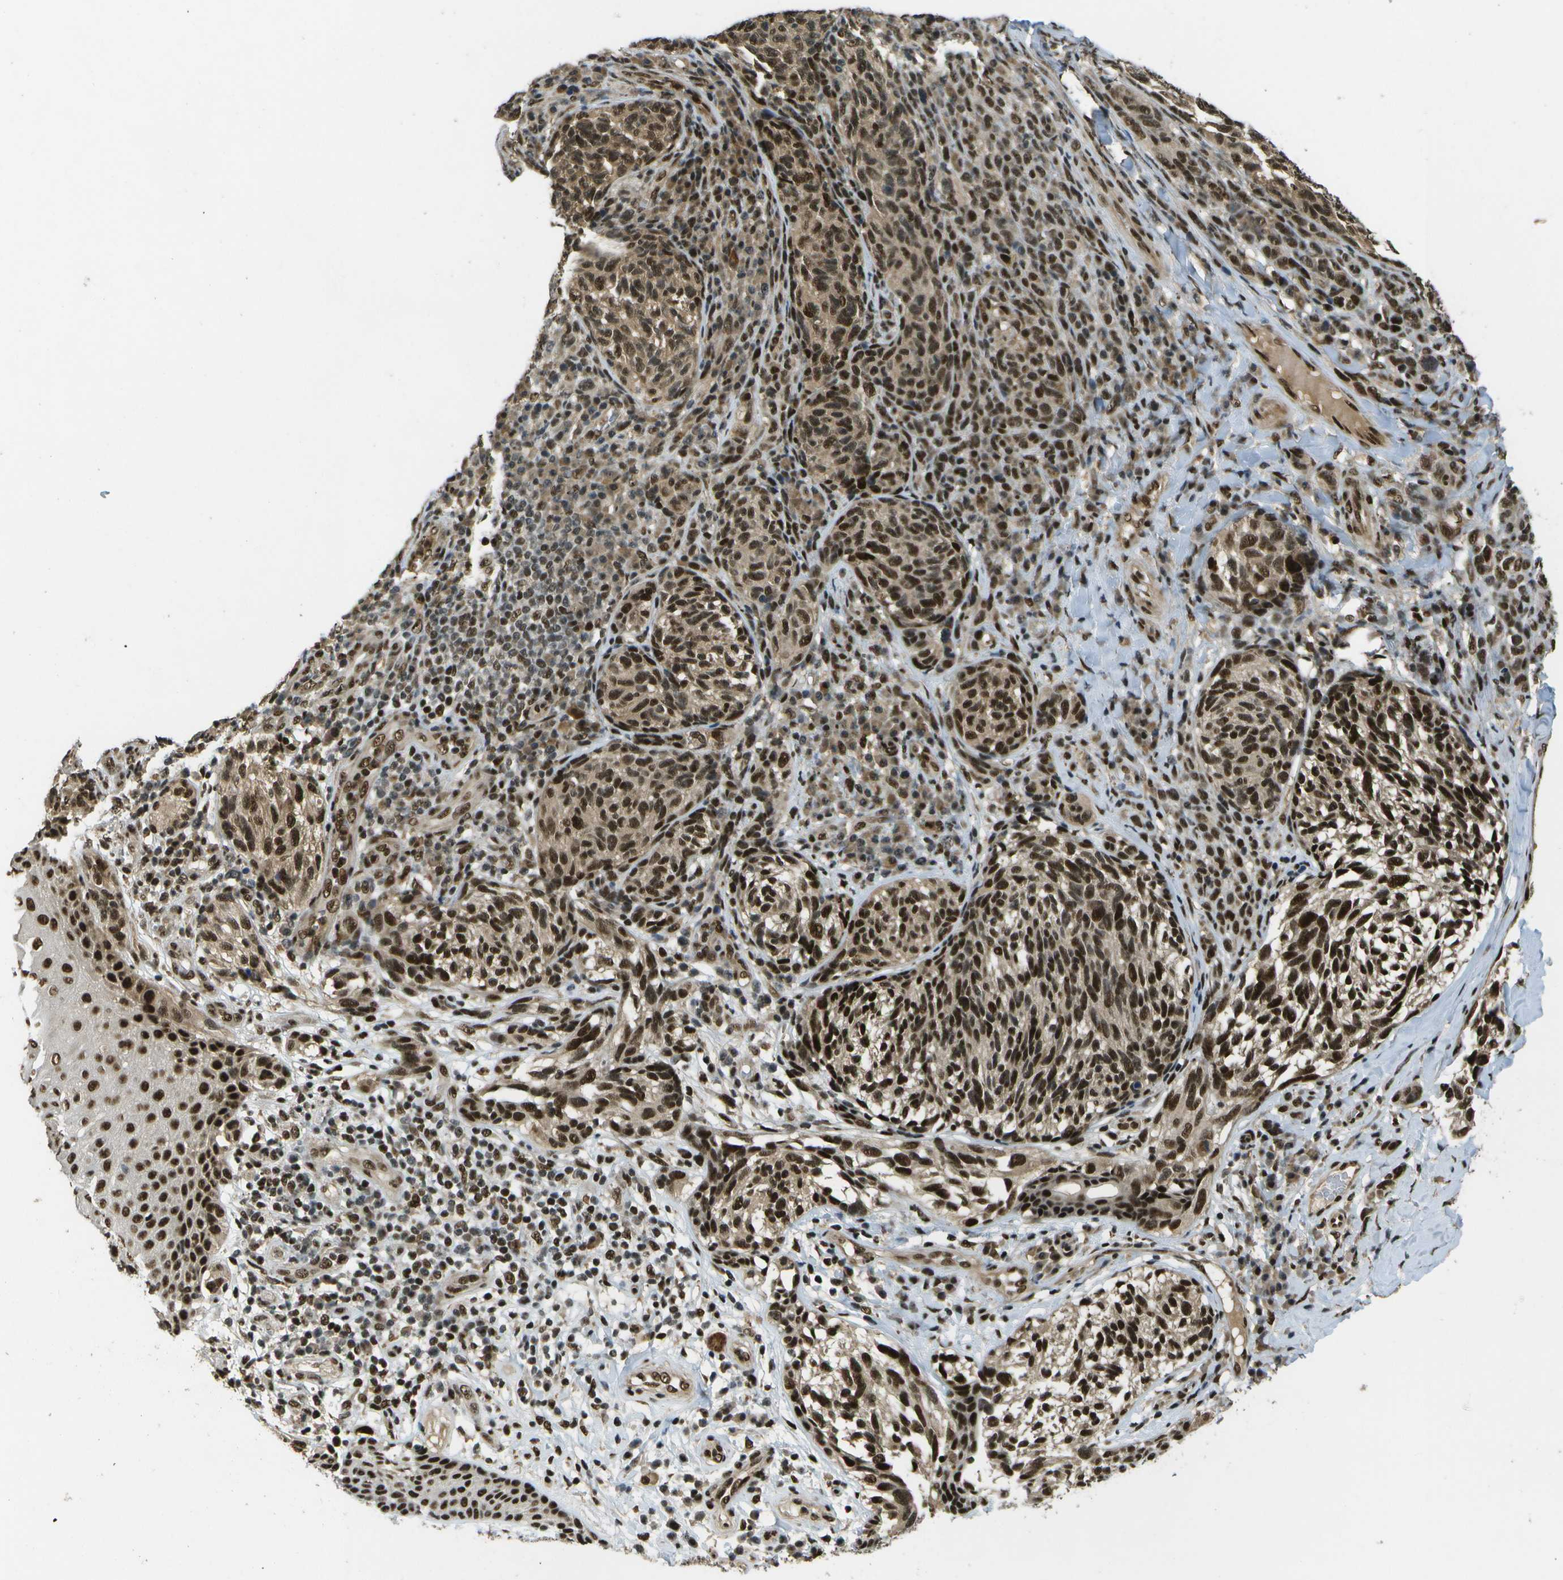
{"staining": {"intensity": "strong", "quantity": ">75%", "location": "cytoplasmic/membranous,nuclear"}, "tissue": "melanoma", "cell_type": "Tumor cells", "image_type": "cancer", "snomed": [{"axis": "morphology", "description": "Malignant melanoma, NOS"}, {"axis": "topography", "description": "Skin"}], "caption": "Protein staining exhibits strong cytoplasmic/membranous and nuclear positivity in about >75% of tumor cells in malignant melanoma.", "gene": "GANC", "patient": {"sex": "female", "age": 73}}